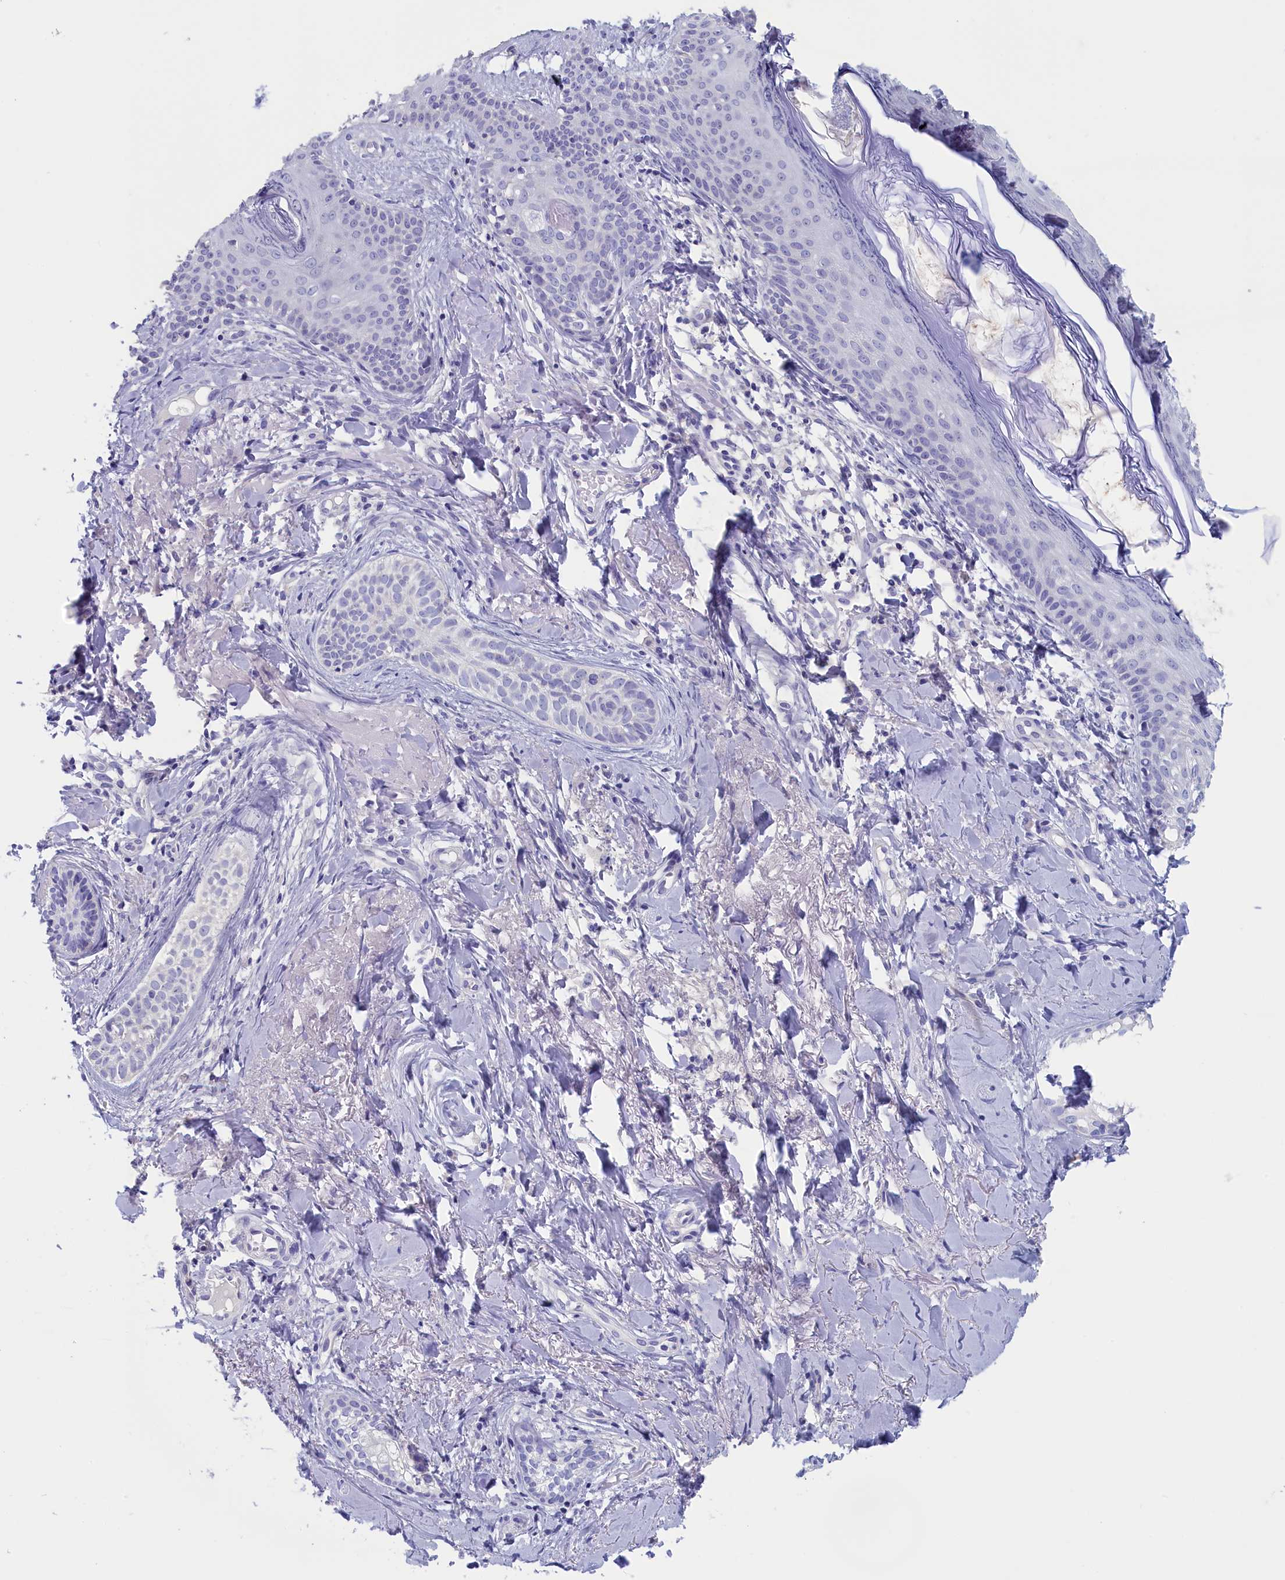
{"staining": {"intensity": "negative", "quantity": "none", "location": "none"}, "tissue": "skin cancer", "cell_type": "Tumor cells", "image_type": "cancer", "snomed": [{"axis": "morphology", "description": "Basal cell carcinoma"}, {"axis": "topography", "description": "Skin"}], "caption": "A high-resolution photomicrograph shows immunohistochemistry (IHC) staining of skin cancer (basal cell carcinoma), which shows no significant positivity in tumor cells. Nuclei are stained in blue.", "gene": "ANKRD2", "patient": {"sex": "female", "age": 76}}